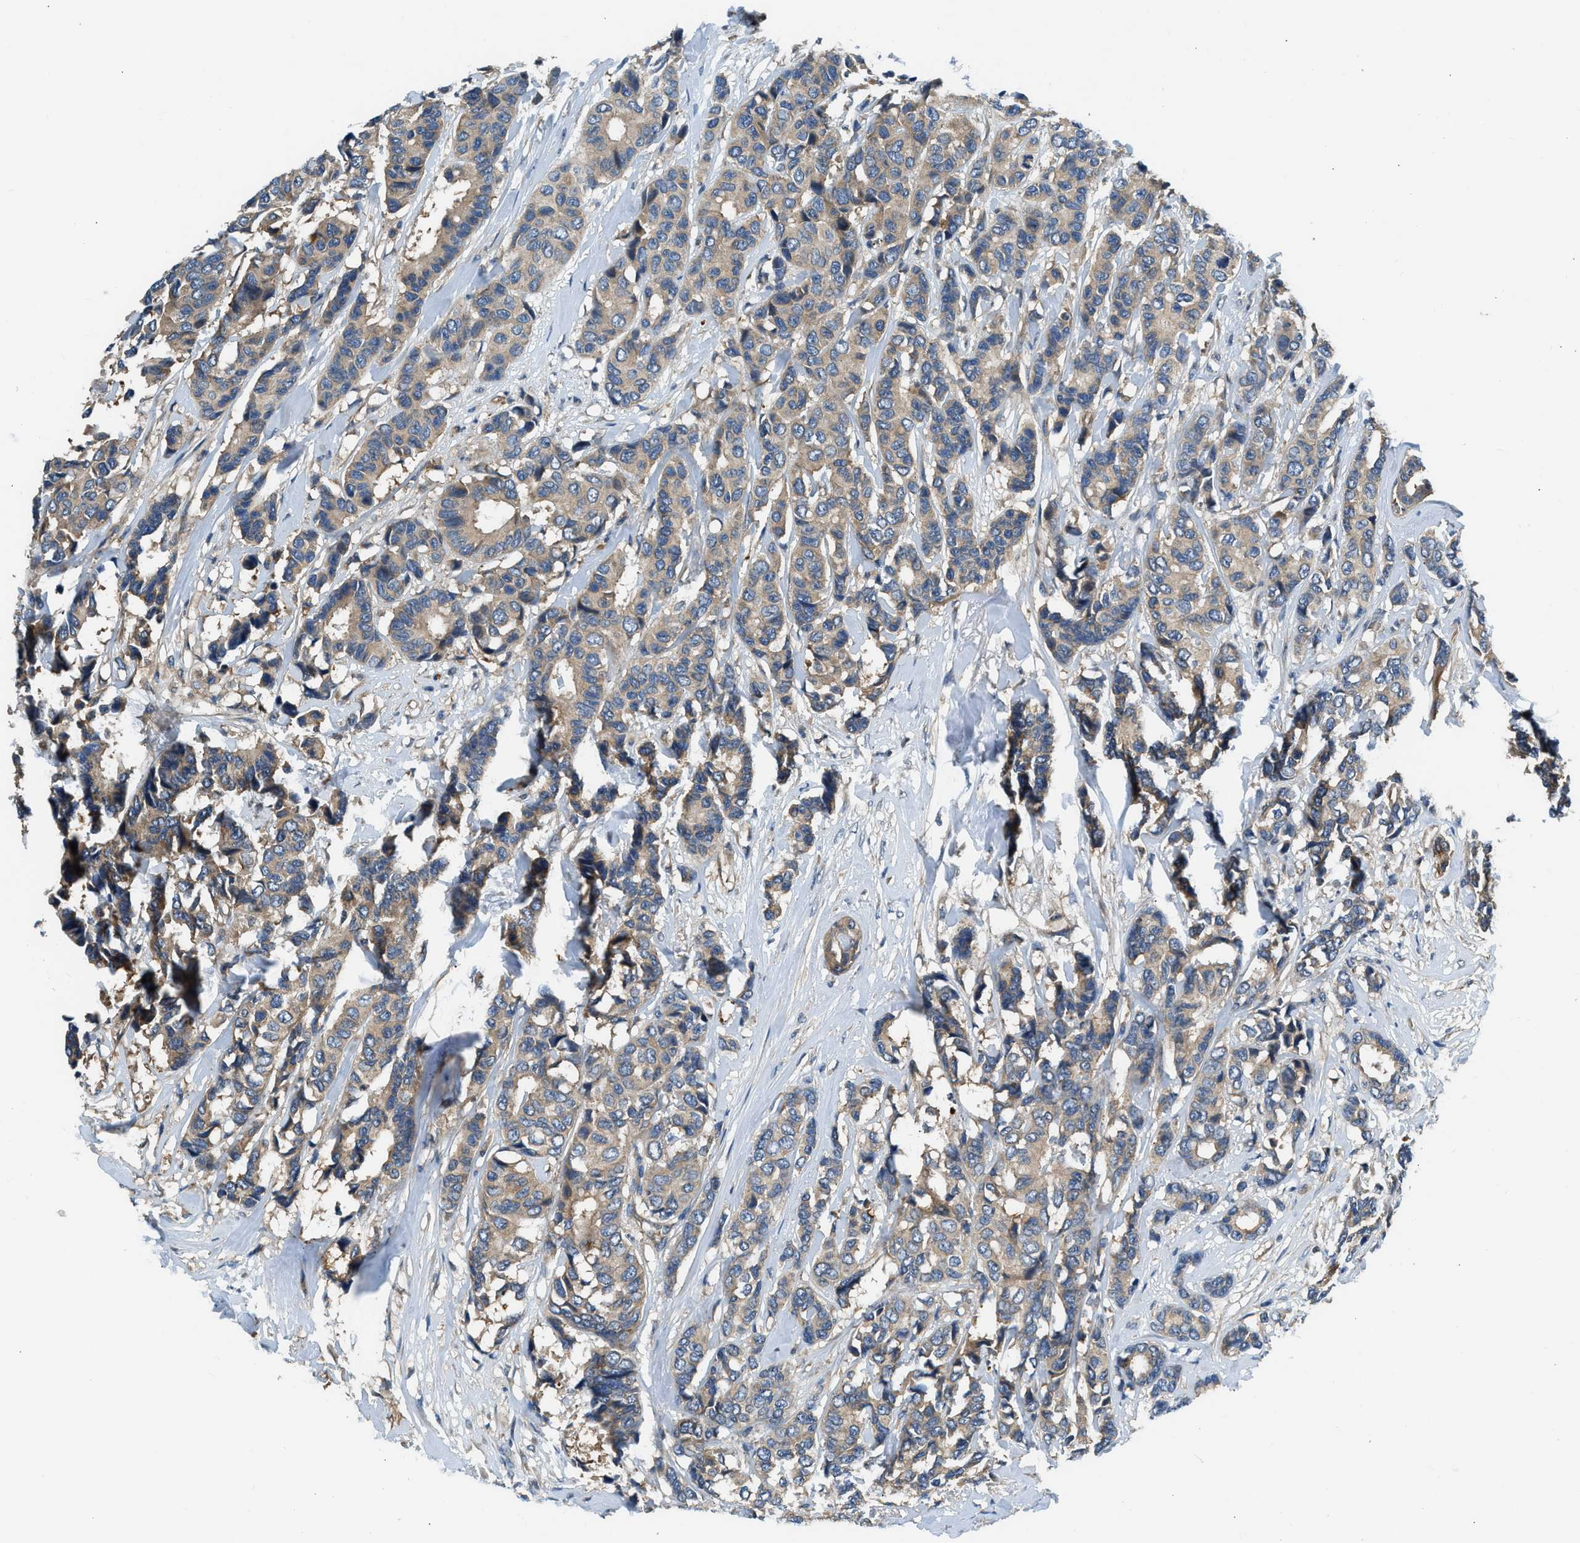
{"staining": {"intensity": "moderate", "quantity": ">75%", "location": "cytoplasmic/membranous"}, "tissue": "breast cancer", "cell_type": "Tumor cells", "image_type": "cancer", "snomed": [{"axis": "morphology", "description": "Duct carcinoma"}, {"axis": "topography", "description": "Breast"}], "caption": "This photomicrograph displays immunohistochemistry (IHC) staining of human breast infiltrating ductal carcinoma, with medium moderate cytoplasmic/membranous positivity in about >75% of tumor cells.", "gene": "IL3RA", "patient": {"sex": "female", "age": 87}}